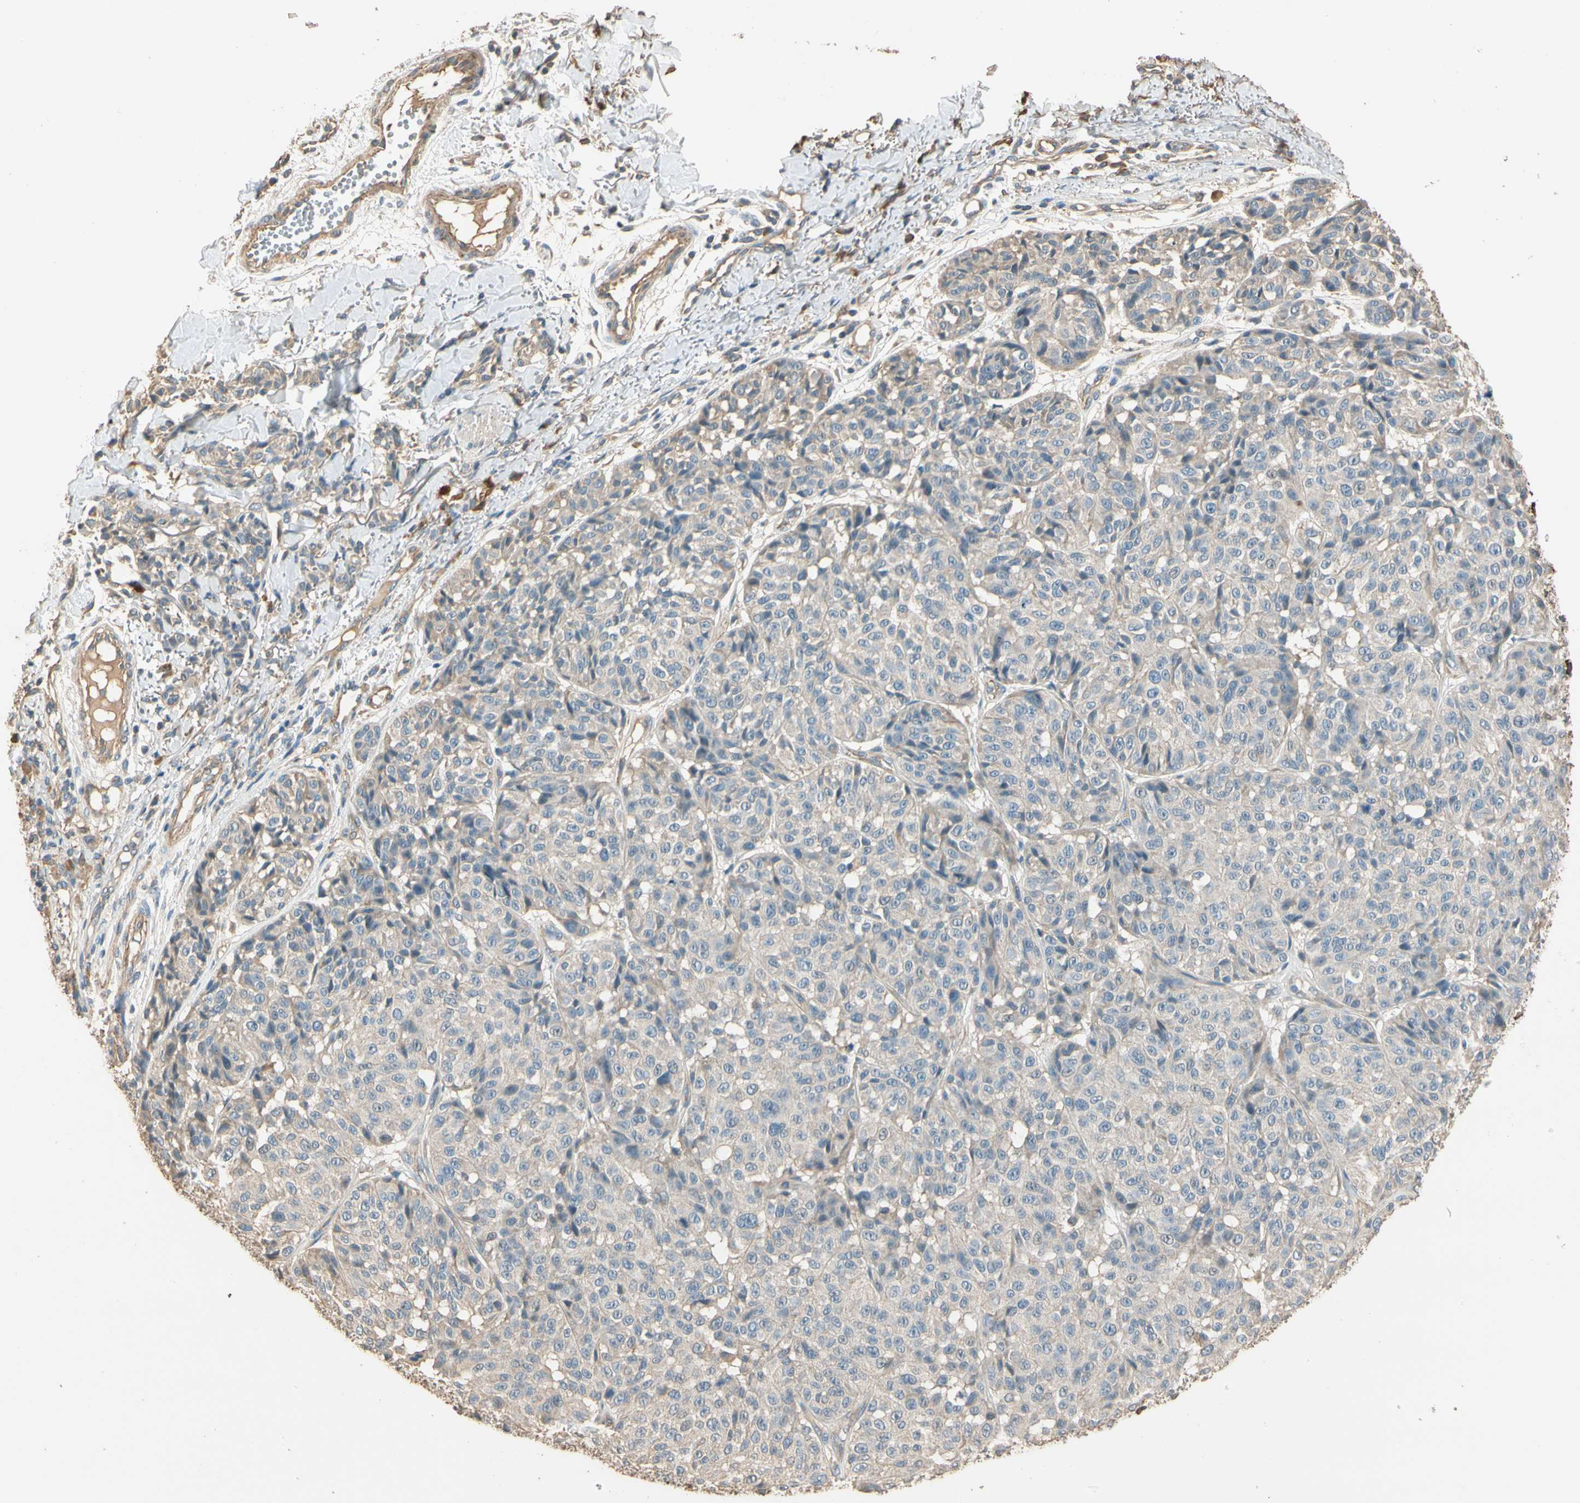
{"staining": {"intensity": "weak", "quantity": "25%-75%", "location": "cytoplasmic/membranous"}, "tissue": "melanoma", "cell_type": "Tumor cells", "image_type": "cancer", "snomed": [{"axis": "morphology", "description": "Malignant melanoma, NOS"}, {"axis": "topography", "description": "Skin"}], "caption": "Brown immunohistochemical staining in melanoma exhibits weak cytoplasmic/membranous positivity in approximately 25%-75% of tumor cells.", "gene": "CDH6", "patient": {"sex": "female", "age": 46}}